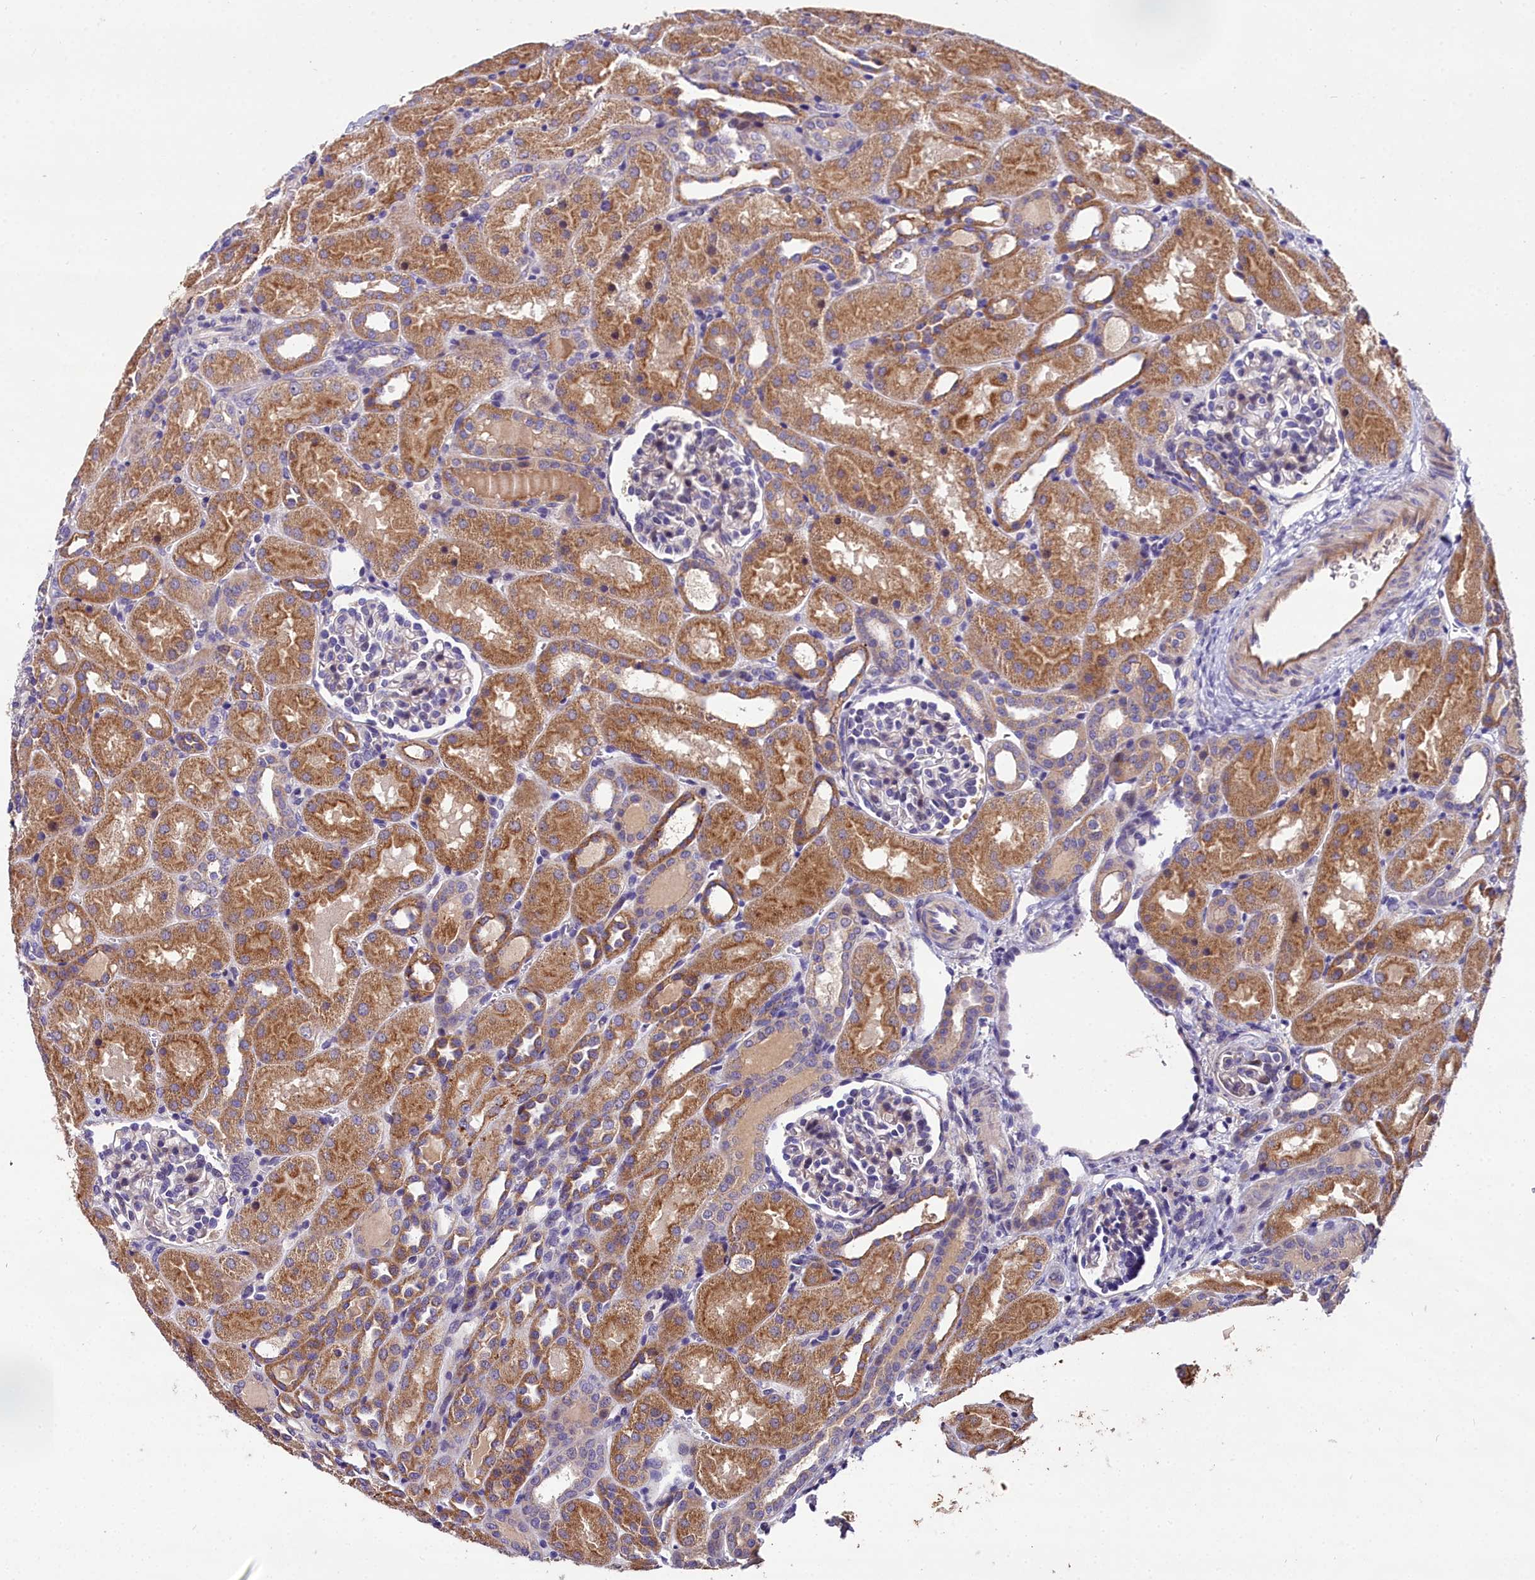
{"staining": {"intensity": "negative", "quantity": "none", "location": "none"}, "tissue": "kidney", "cell_type": "Cells in glomeruli", "image_type": "normal", "snomed": [{"axis": "morphology", "description": "Normal tissue, NOS"}, {"axis": "topography", "description": "Kidney"}], "caption": "An immunohistochemistry photomicrograph of normal kidney is shown. There is no staining in cells in glomeruli of kidney. (DAB IHC with hematoxylin counter stain).", "gene": "NT5M", "patient": {"sex": "male", "age": 1}}